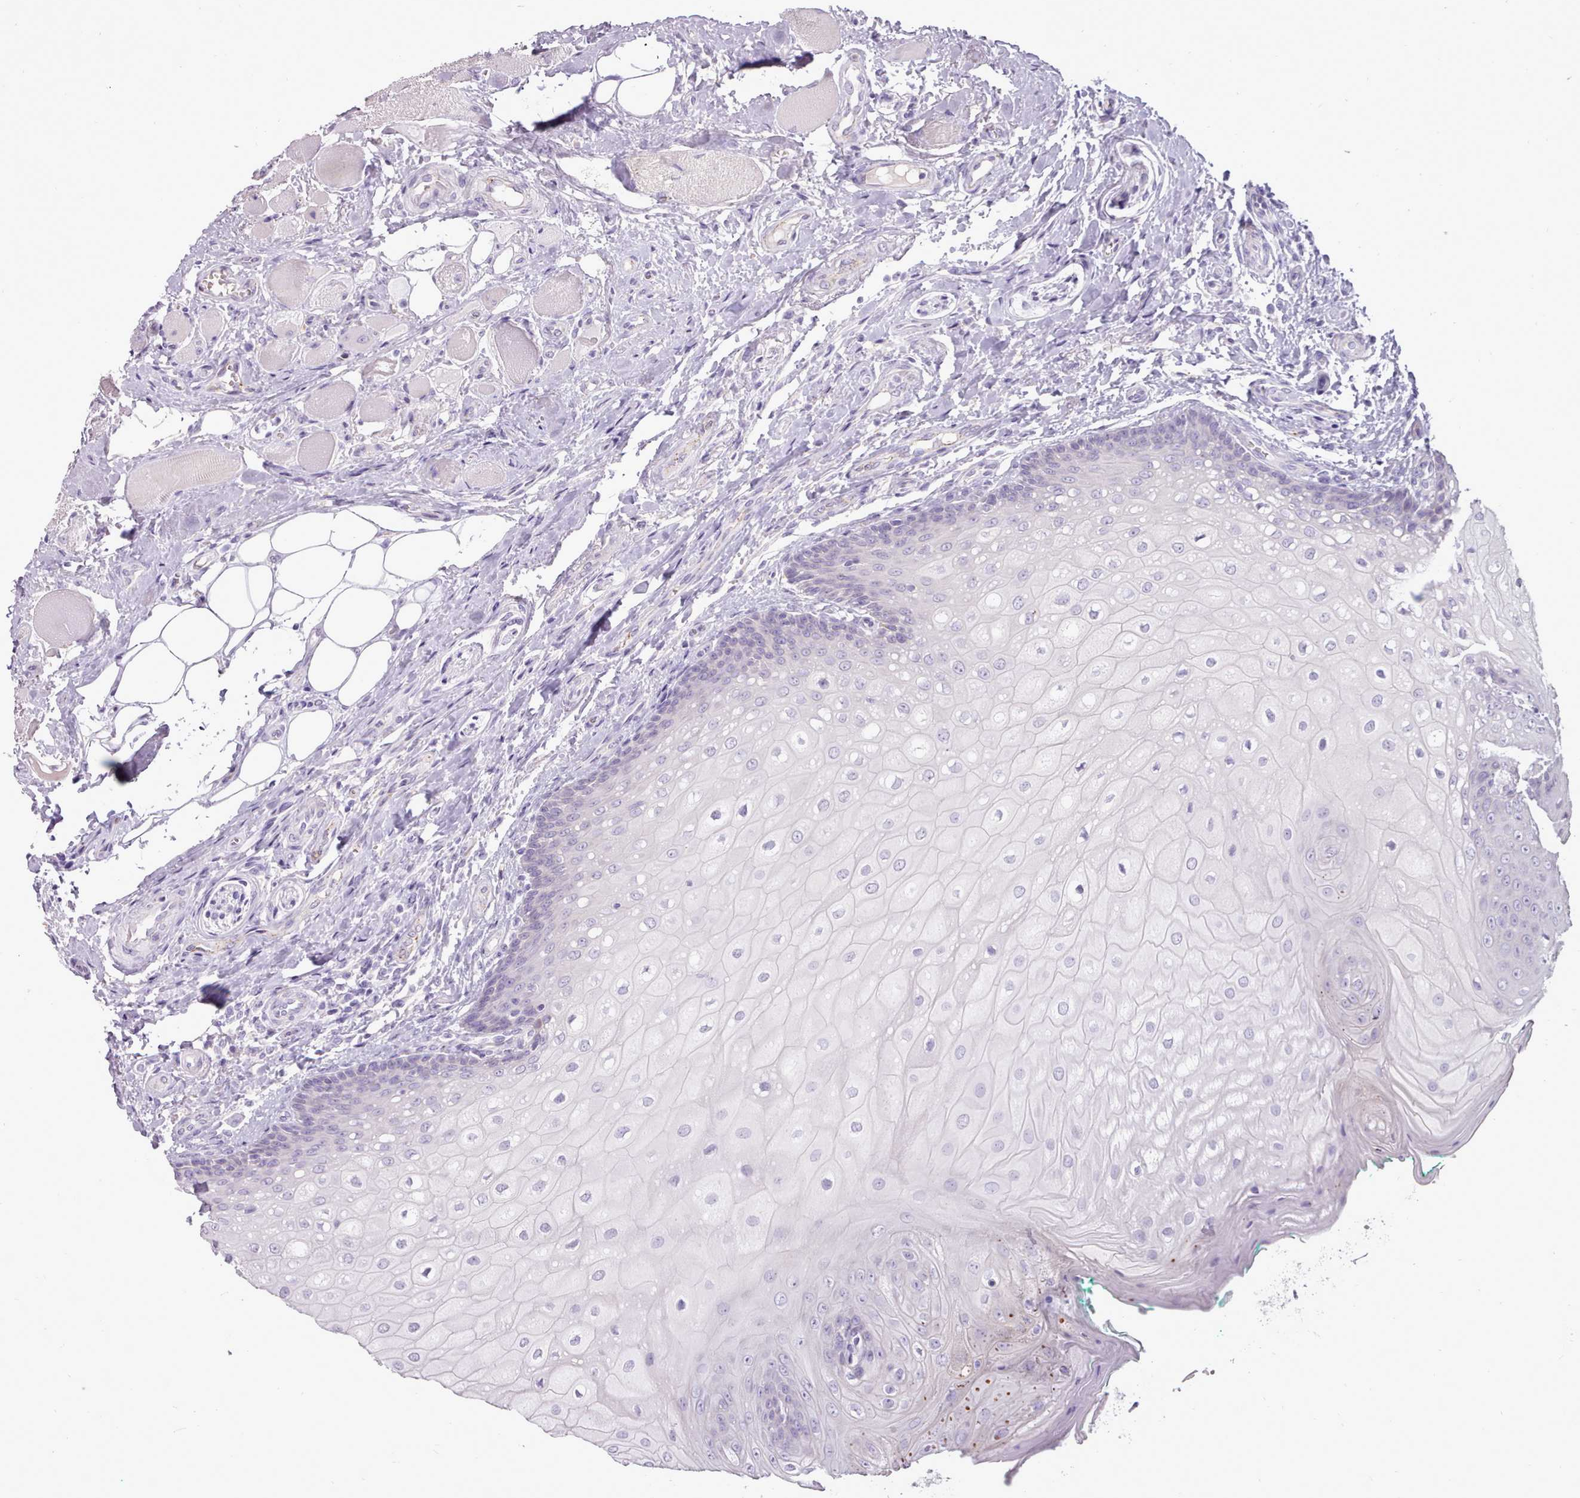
{"staining": {"intensity": "negative", "quantity": "none", "location": "none"}, "tissue": "oral mucosa", "cell_type": "Squamous epithelial cells", "image_type": "normal", "snomed": [{"axis": "morphology", "description": "Normal tissue, NOS"}, {"axis": "morphology", "description": "Squamous cell carcinoma, NOS"}, {"axis": "topography", "description": "Oral tissue"}, {"axis": "topography", "description": "Tounge, NOS"}, {"axis": "topography", "description": "Head-Neck"}], "caption": "DAB (3,3'-diaminobenzidine) immunohistochemical staining of normal oral mucosa demonstrates no significant positivity in squamous epithelial cells.", "gene": "ATRAID", "patient": {"sex": "male", "age": 79}}